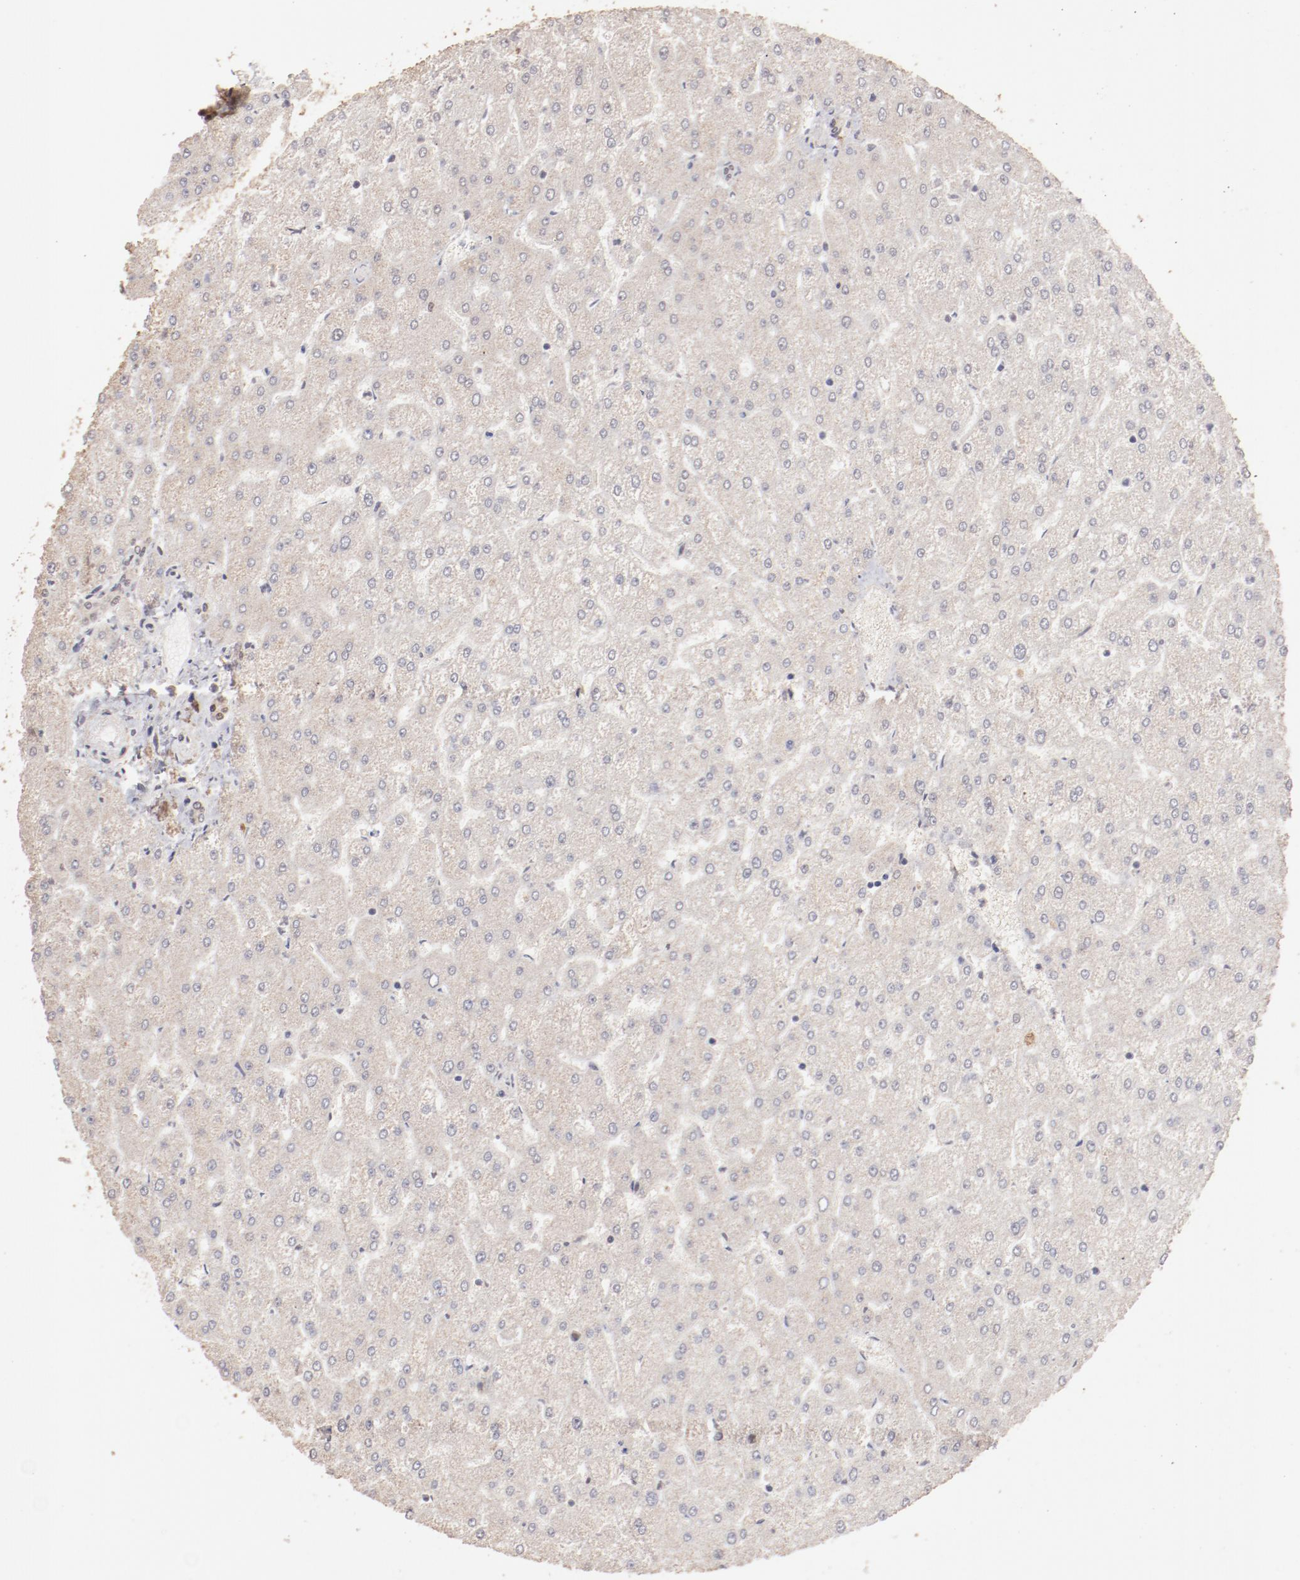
{"staining": {"intensity": "weak", "quantity": "25%-75%", "location": "cytoplasmic/membranous,nuclear"}, "tissue": "liver", "cell_type": "Cholangiocytes", "image_type": "normal", "snomed": [{"axis": "morphology", "description": "Normal tissue, NOS"}, {"axis": "topography", "description": "Liver"}], "caption": "Weak cytoplasmic/membranous,nuclear positivity for a protein is present in approximately 25%-75% of cholangiocytes of normal liver using immunohistochemistry.", "gene": "CLOCK", "patient": {"sex": "female", "age": 32}}